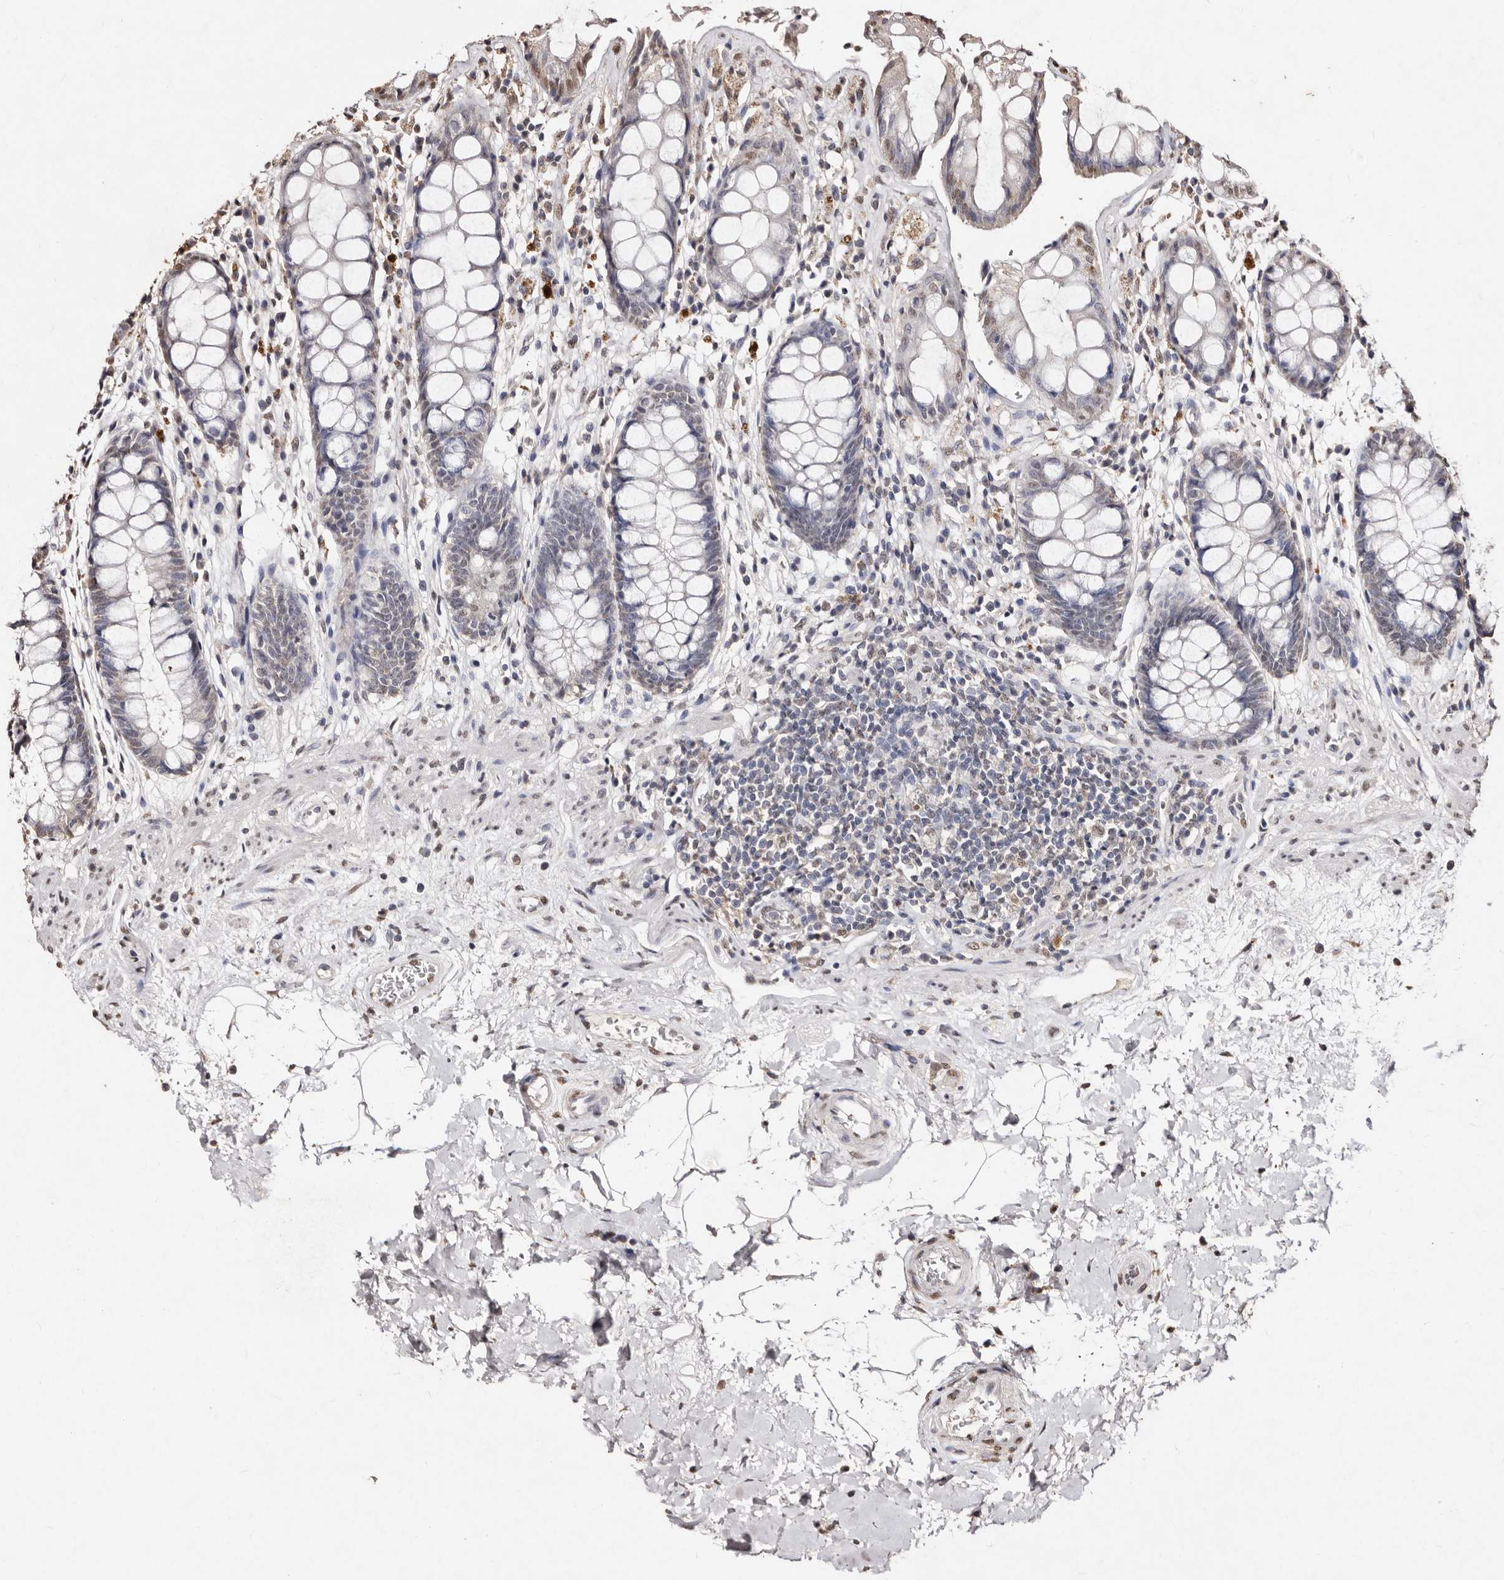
{"staining": {"intensity": "weak", "quantity": "<25%", "location": "nuclear"}, "tissue": "rectum", "cell_type": "Glandular cells", "image_type": "normal", "snomed": [{"axis": "morphology", "description": "Normal tissue, NOS"}, {"axis": "topography", "description": "Rectum"}], "caption": "The photomicrograph reveals no significant staining in glandular cells of rectum.", "gene": "ERBB4", "patient": {"sex": "male", "age": 64}}